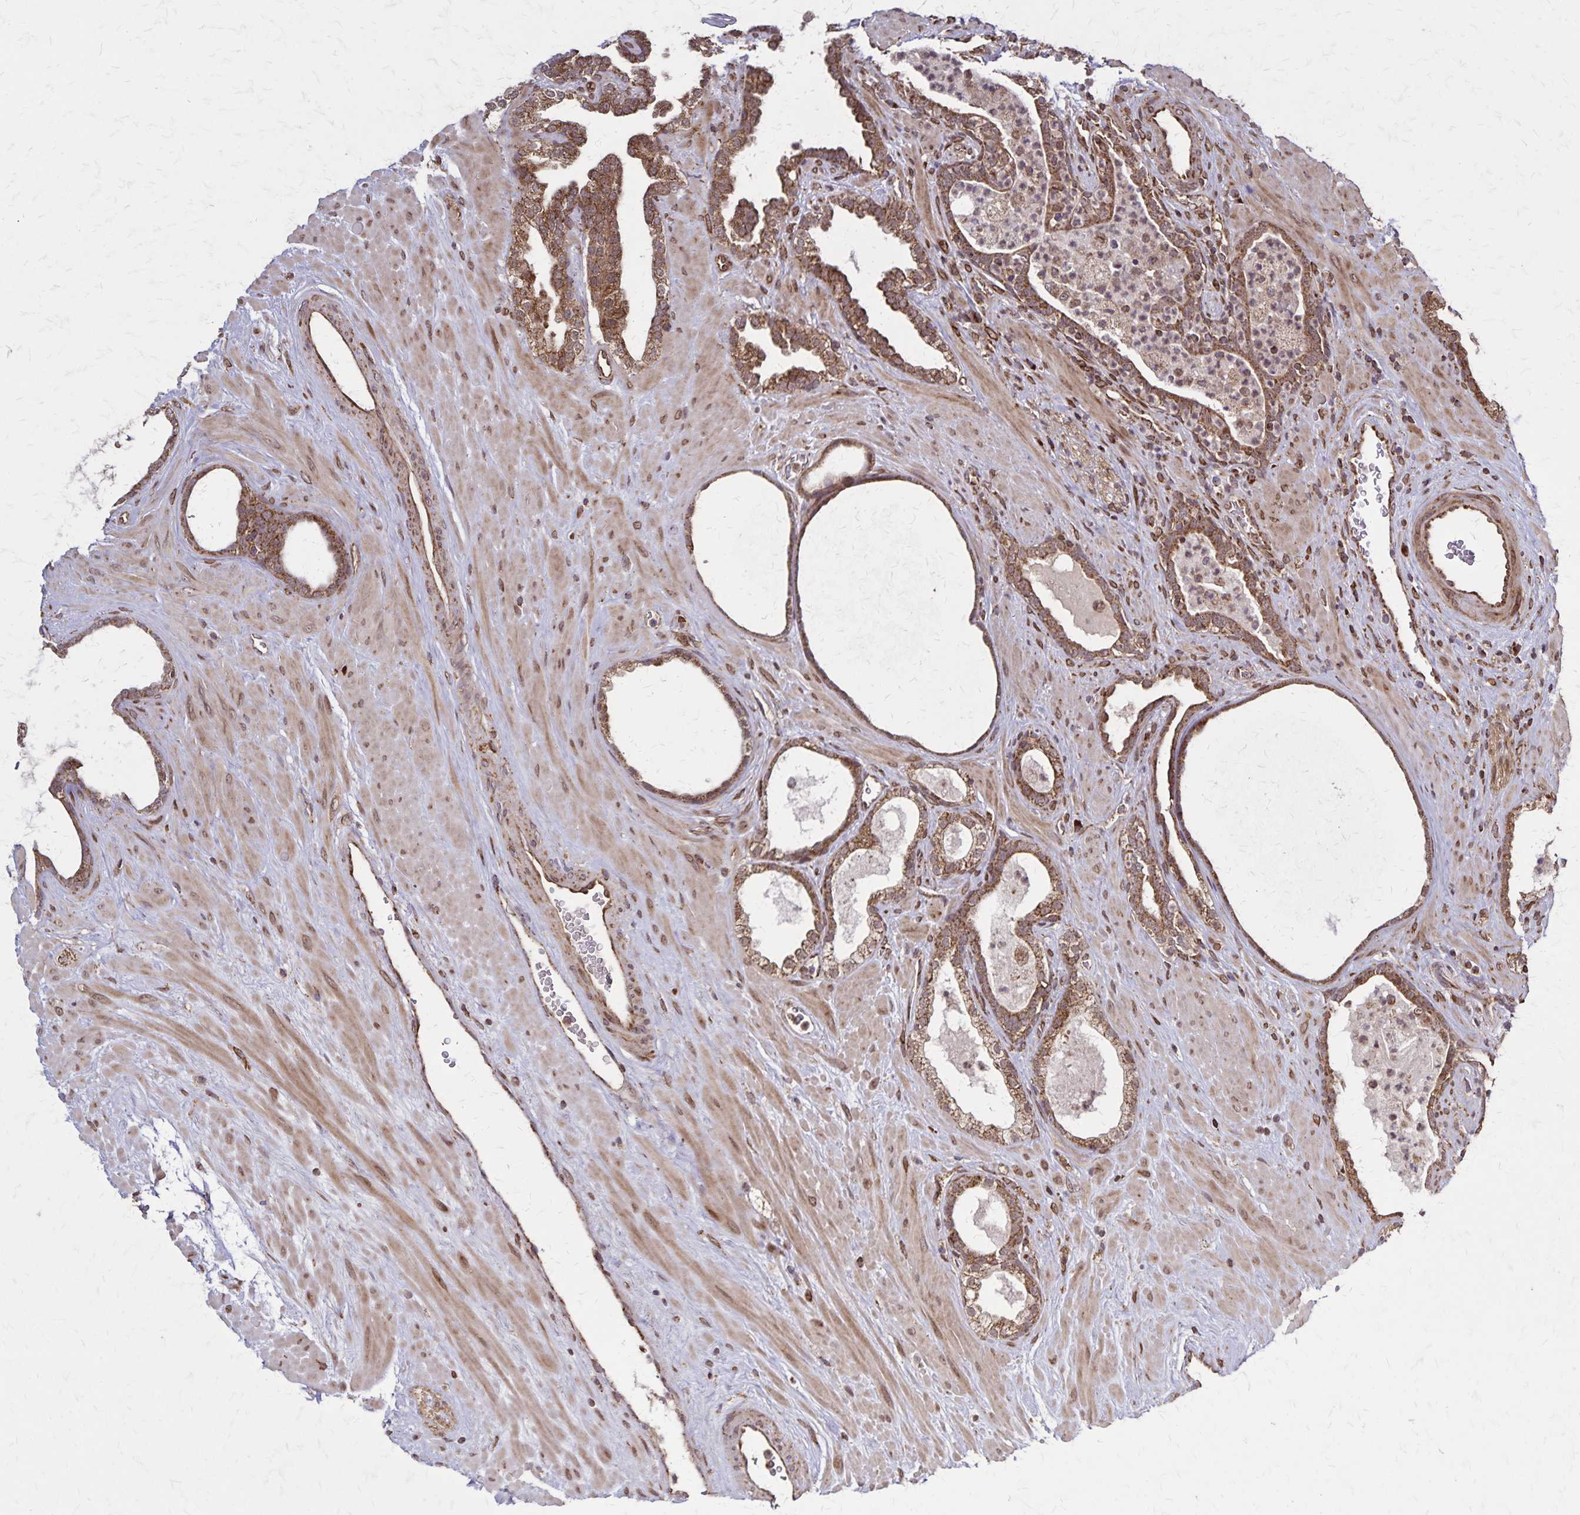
{"staining": {"intensity": "moderate", "quantity": ">75%", "location": "cytoplasmic/membranous"}, "tissue": "prostate cancer", "cell_type": "Tumor cells", "image_type": "cancer", "snomed": [{"axis": "morphology", "description": "Adenocarcinoma, Low grade"}, {"axis": "topography", "description": "Prostate"}], "caption": "Immunohistochemical staining of adenocarcinoma (low-grade) (prostate) shows medium levels of moderate cytoplasmic/membranous staining in about >75% of tumor cells.", "gene": "NFS1", "patient": {"sex": "male", "age": 62}}